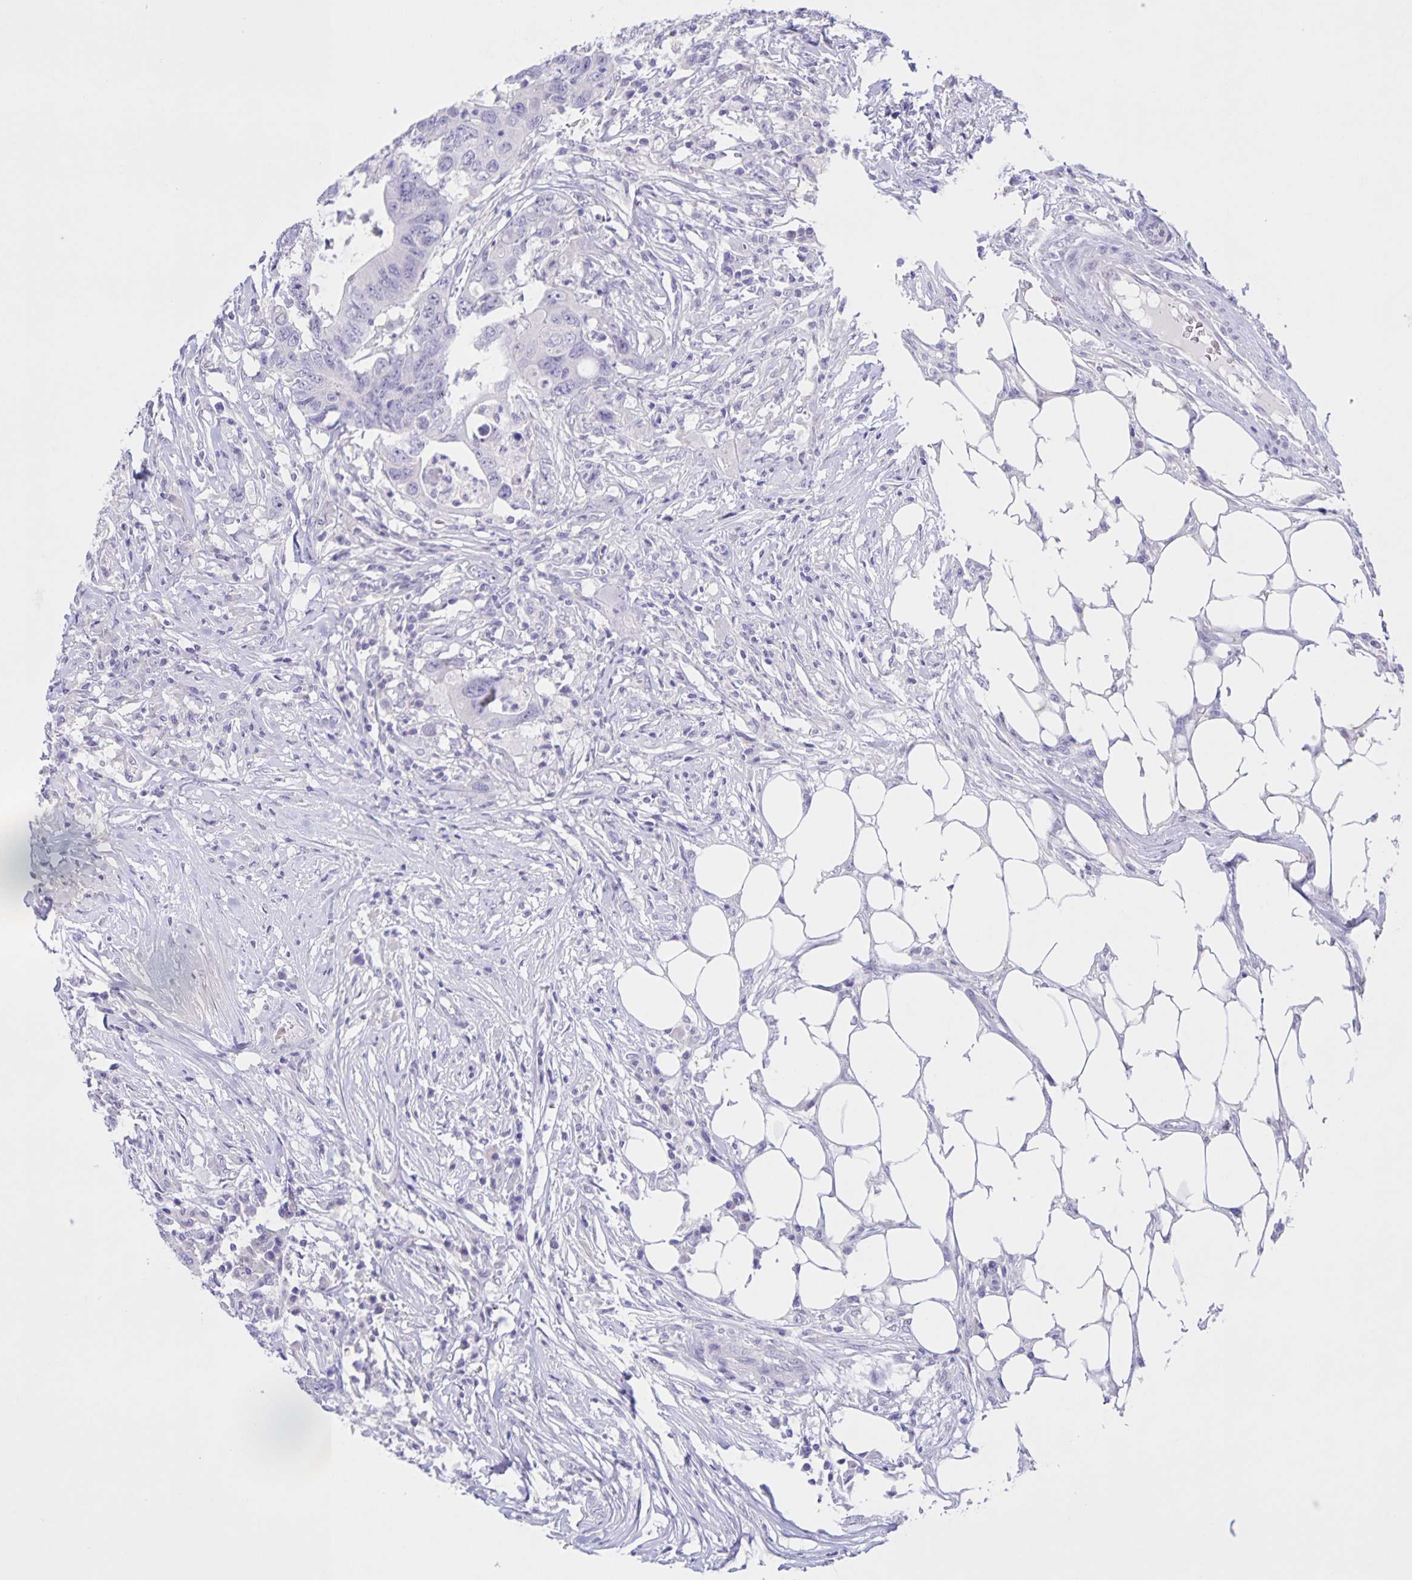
{"staining": {"intensity": "negative", "quantity": "none", "location": "none"}, "tissue": "colorectal cancer", "cell_type": "Tumor cells", "image_type": "cancer", "snomed": [{"axis": "morphology", "description": "Adenocarcinoma, NOS"}, {"axis": "topography", "description": "Colon"}], "caption": "Immunohistochemistry photomicrograph of neoplastic tissue: human colorectal adenocarcinoma stained with DAB demonstrates no significant protein staining in tumor cells.", "gene": "DMGDH", "patient": {"sex": "male", "age": 71}}